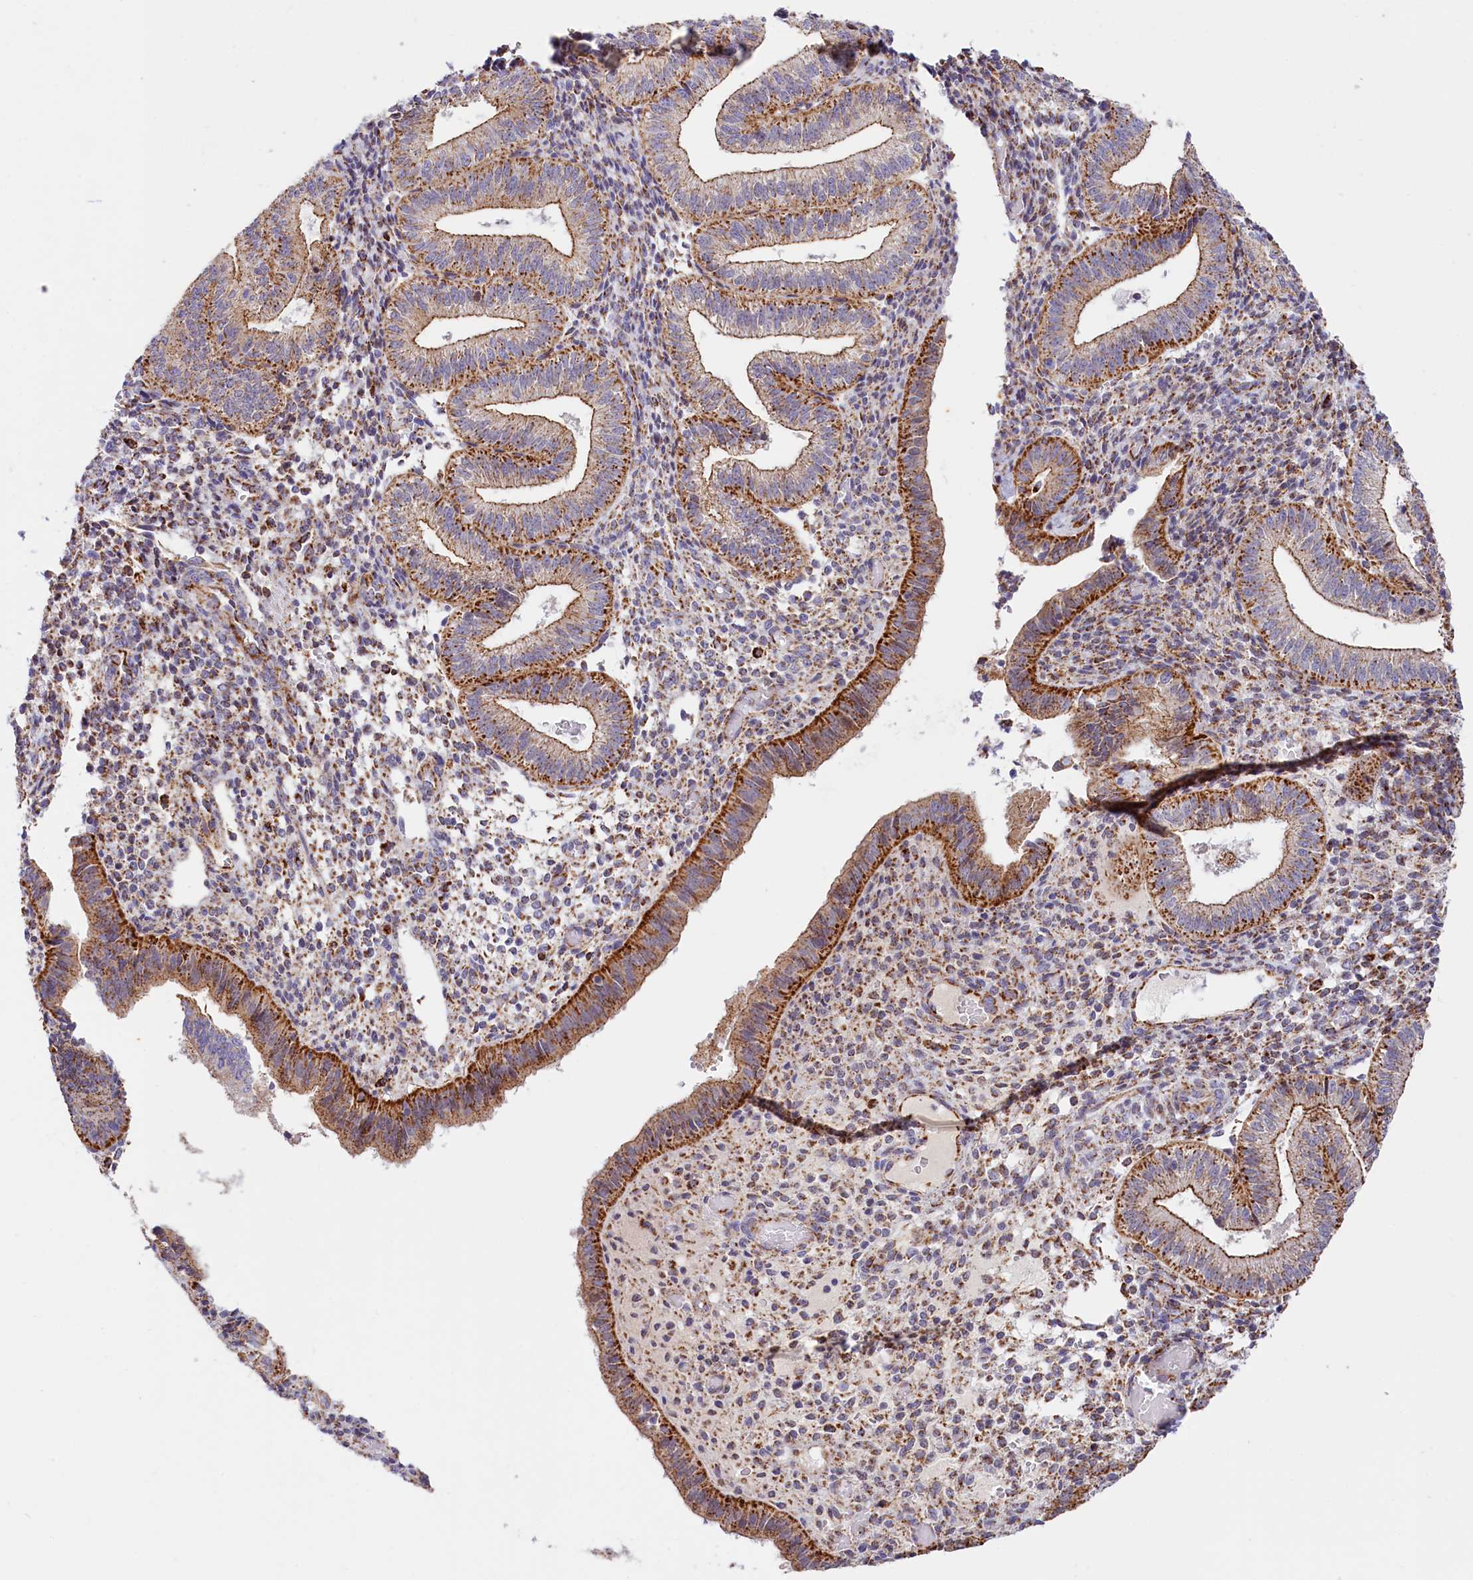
{"staining": {"intensity": "moderate", "quantity": "25%-75%", "location": "cytoplasmic/membranous"}, "tissue": "endometrium", "cell_type": "Cells in endometrial stroma", "image_type": "normal", "snomed": [{"axis": "morphology", "description": "Normal tissue, NOS"}, {"axis": "topography", "description": "Endometrium"}], "caption": "Cells in endometrial stroma show medium levels of moderate cytoplasmic/membranous expression in approximately 25%-75% of cells in normal human endometrium.", "gene": "AKTIP", "patient": {"sex": "female", "age": 34}}